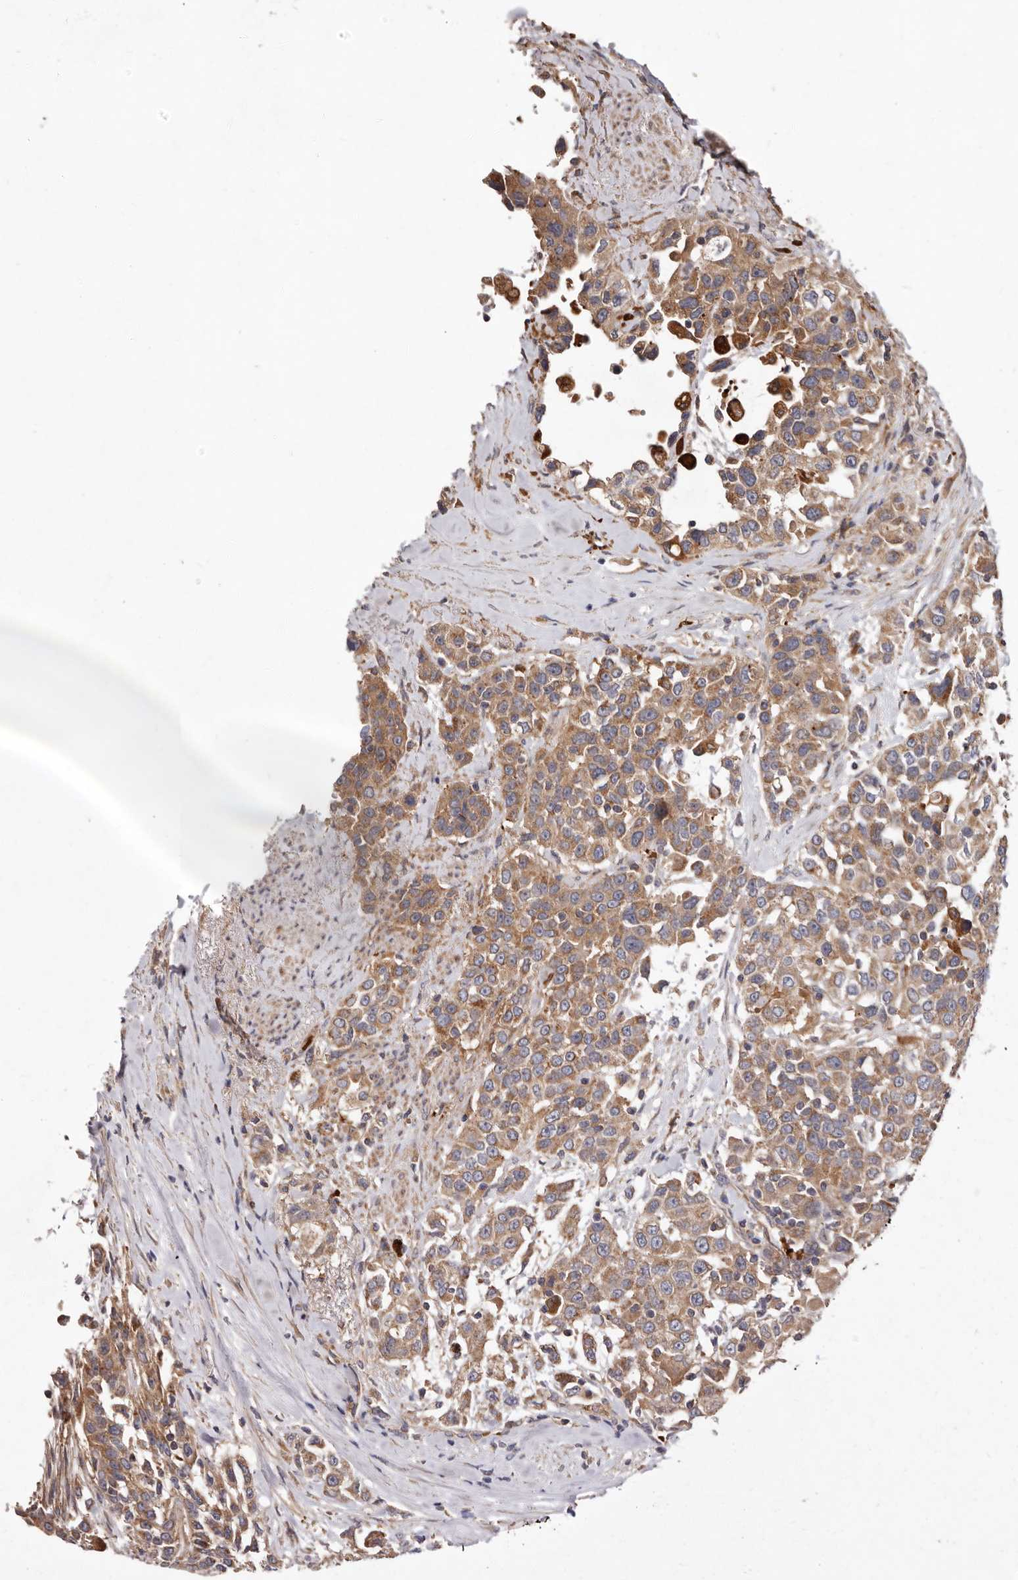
{"staining": {"intensity": "moderate", "quantity": ">75%", "location": "cytoplasmic/membranous"}, "tissue": "urothelial cancer", "cell_type": "Tumor cells", "image_type": "cancer", "snomed": [{"axis": "morphology", "description": "Urothelial carcinoma, High grade"}, {"axis": "topography", "description": "Urinary bladder"}], "caption": "Moderate cytoplasmic/membranous protein staining is seen in about >75% of tumor cells in urothelial cancer.", "gene": "GOT1L1", "patient": {"sex": "female", "age": 80}}